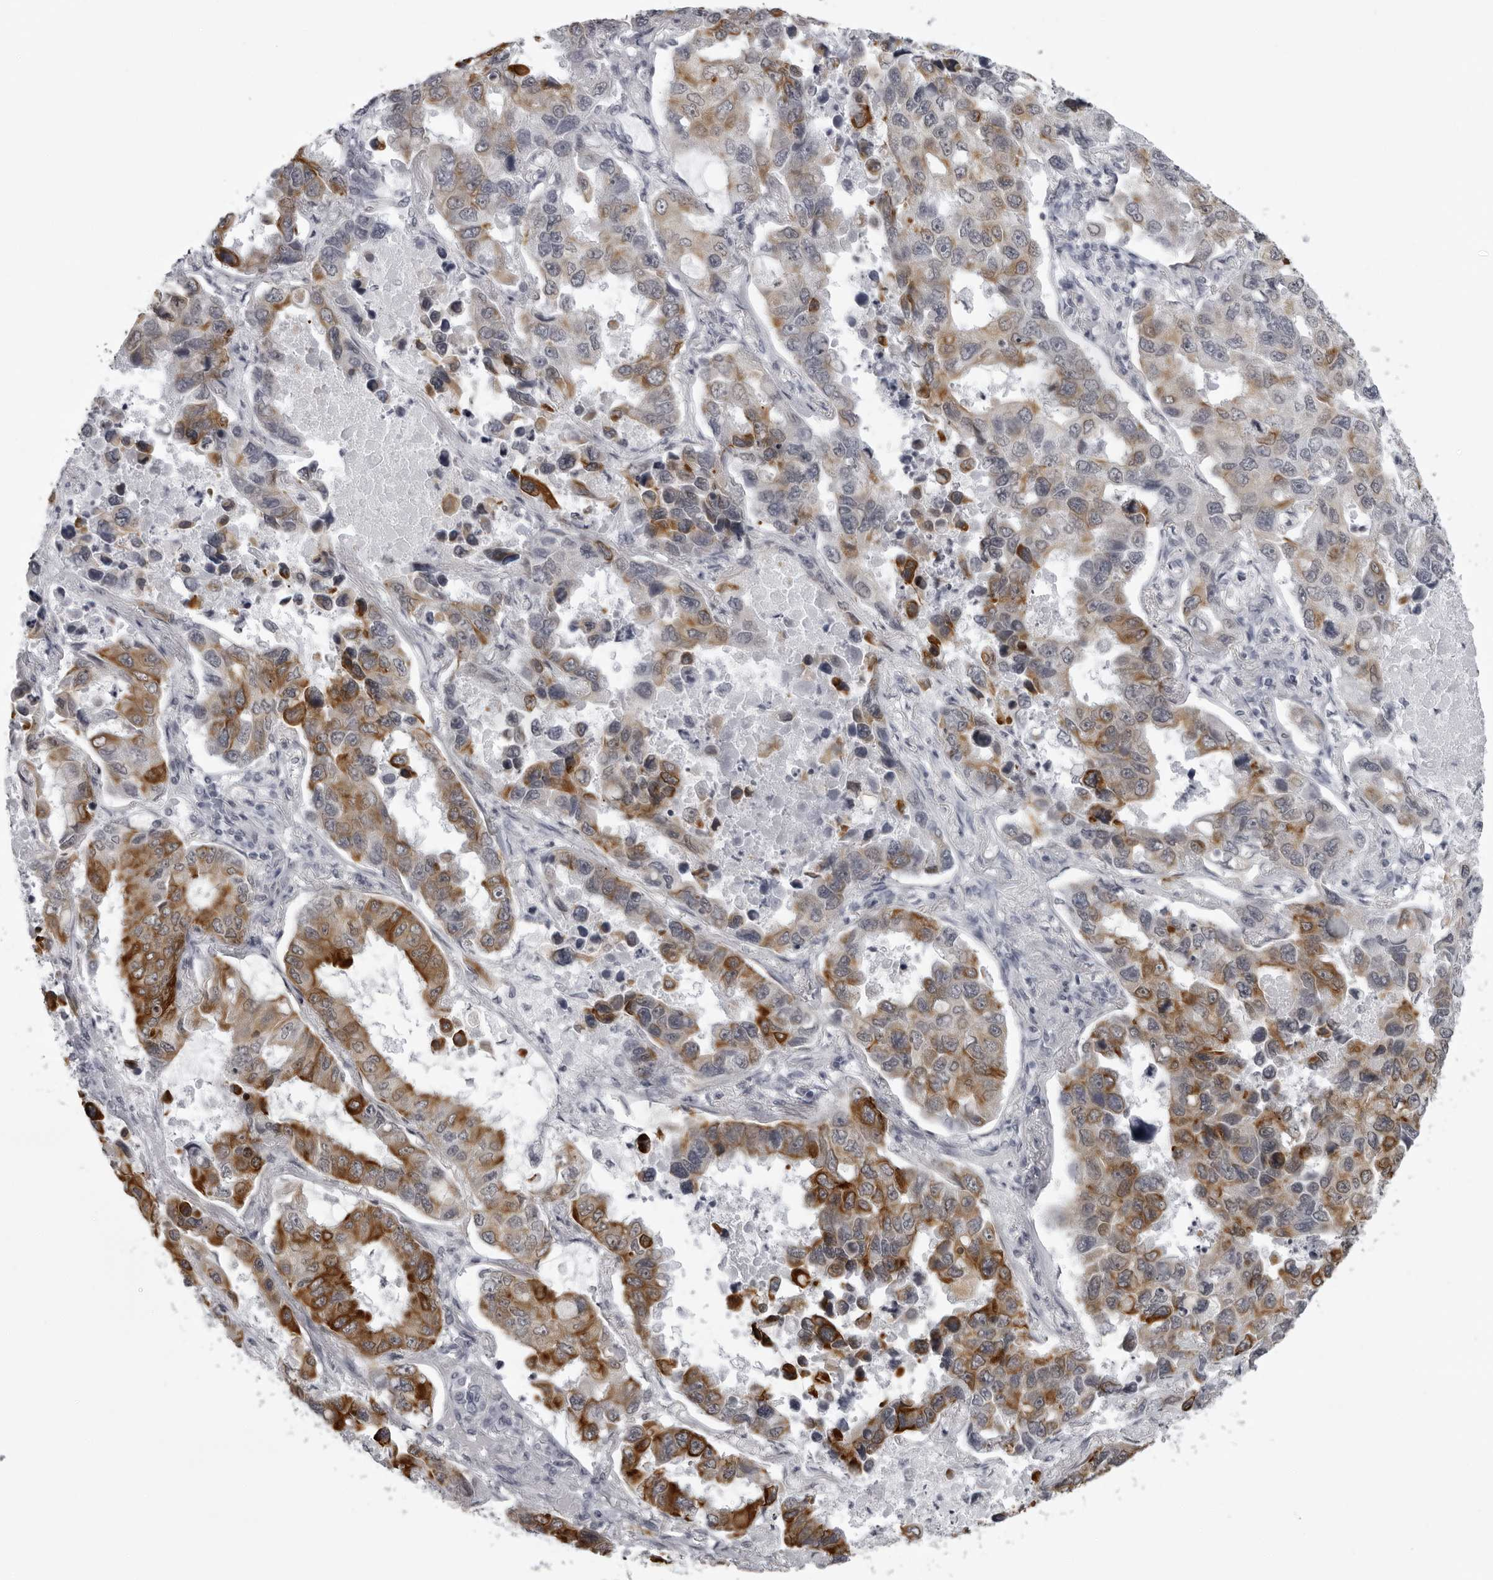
{"staining": {"intensity": "moderate", "quantity": ">75%", "location": "cytoplasmic/membranous"}, "tissue": "lung cancer", "cell_type": "Tumor cells", "image_type": "cancer", "snomed": [{"axis": "morphology", "description": "Adenocarcinoma, NOS"}, {"axis": "topography", "description": "Lung"}], "caption": "Lung cancer stained for a protein (brown) shows moderate cytoplasmic/membranous positive positivity in approximately >75% of tumor cells.", "gene": "UROD", "patient": {"sex": "male", "age": 64}}